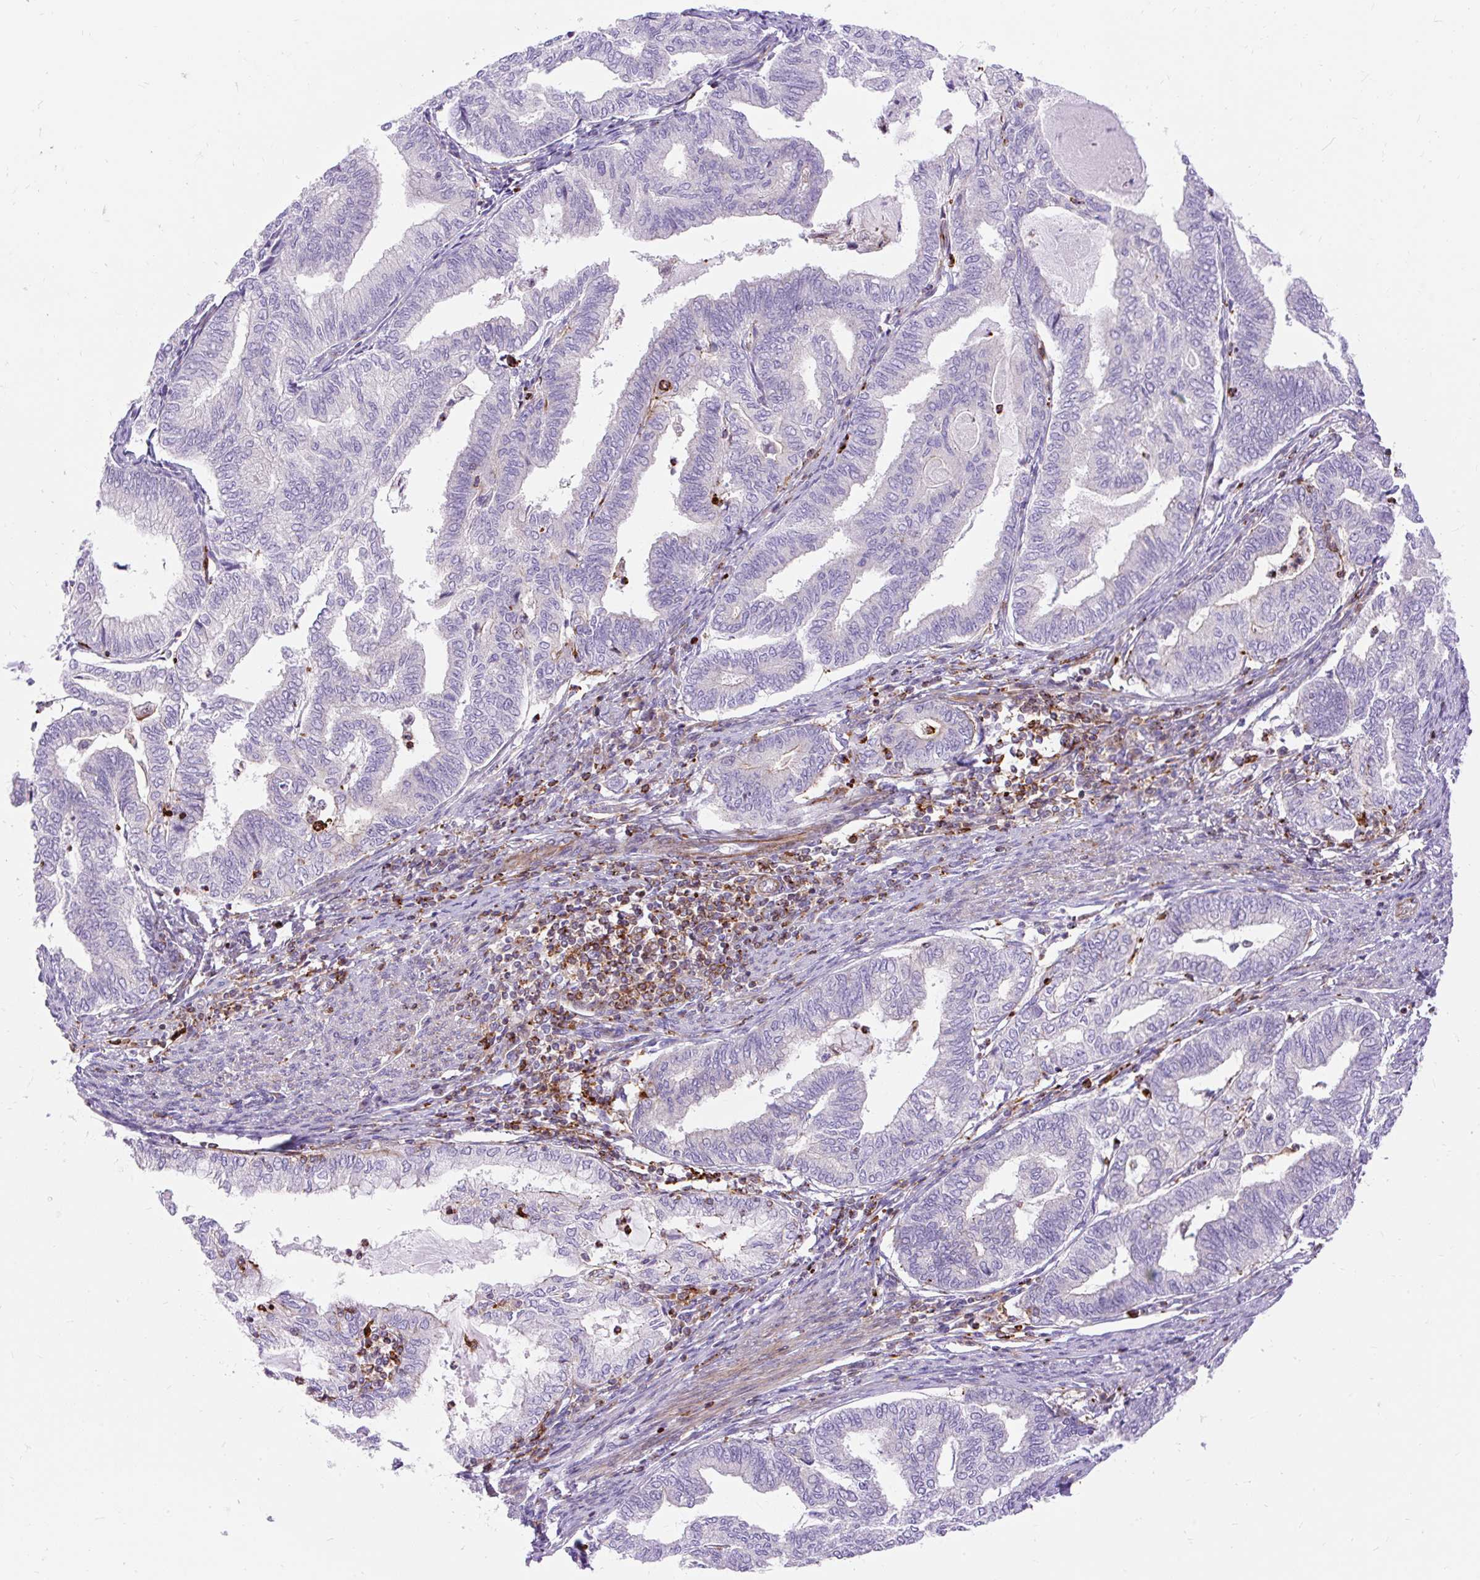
{"staining": {"intensity": "negative", "quantity": "none", "location": "none"}, "tissue": "endometrial cancer", "cell_type": "Tumor cells", "image_type": "cancer", "snomed": [{"axis": "morphology", "description": "Adenocarcinoma, NOS"}, {"axis": "topography", "description": "Endometrium"}], "caption": "Immunohistochemical staining of adenocarcinoma (endometrial) demonstrates no significant positivity in tumor cells.", "gene": "CORO7-PAM16", "patient": {"sex": "female", "age": 79}}